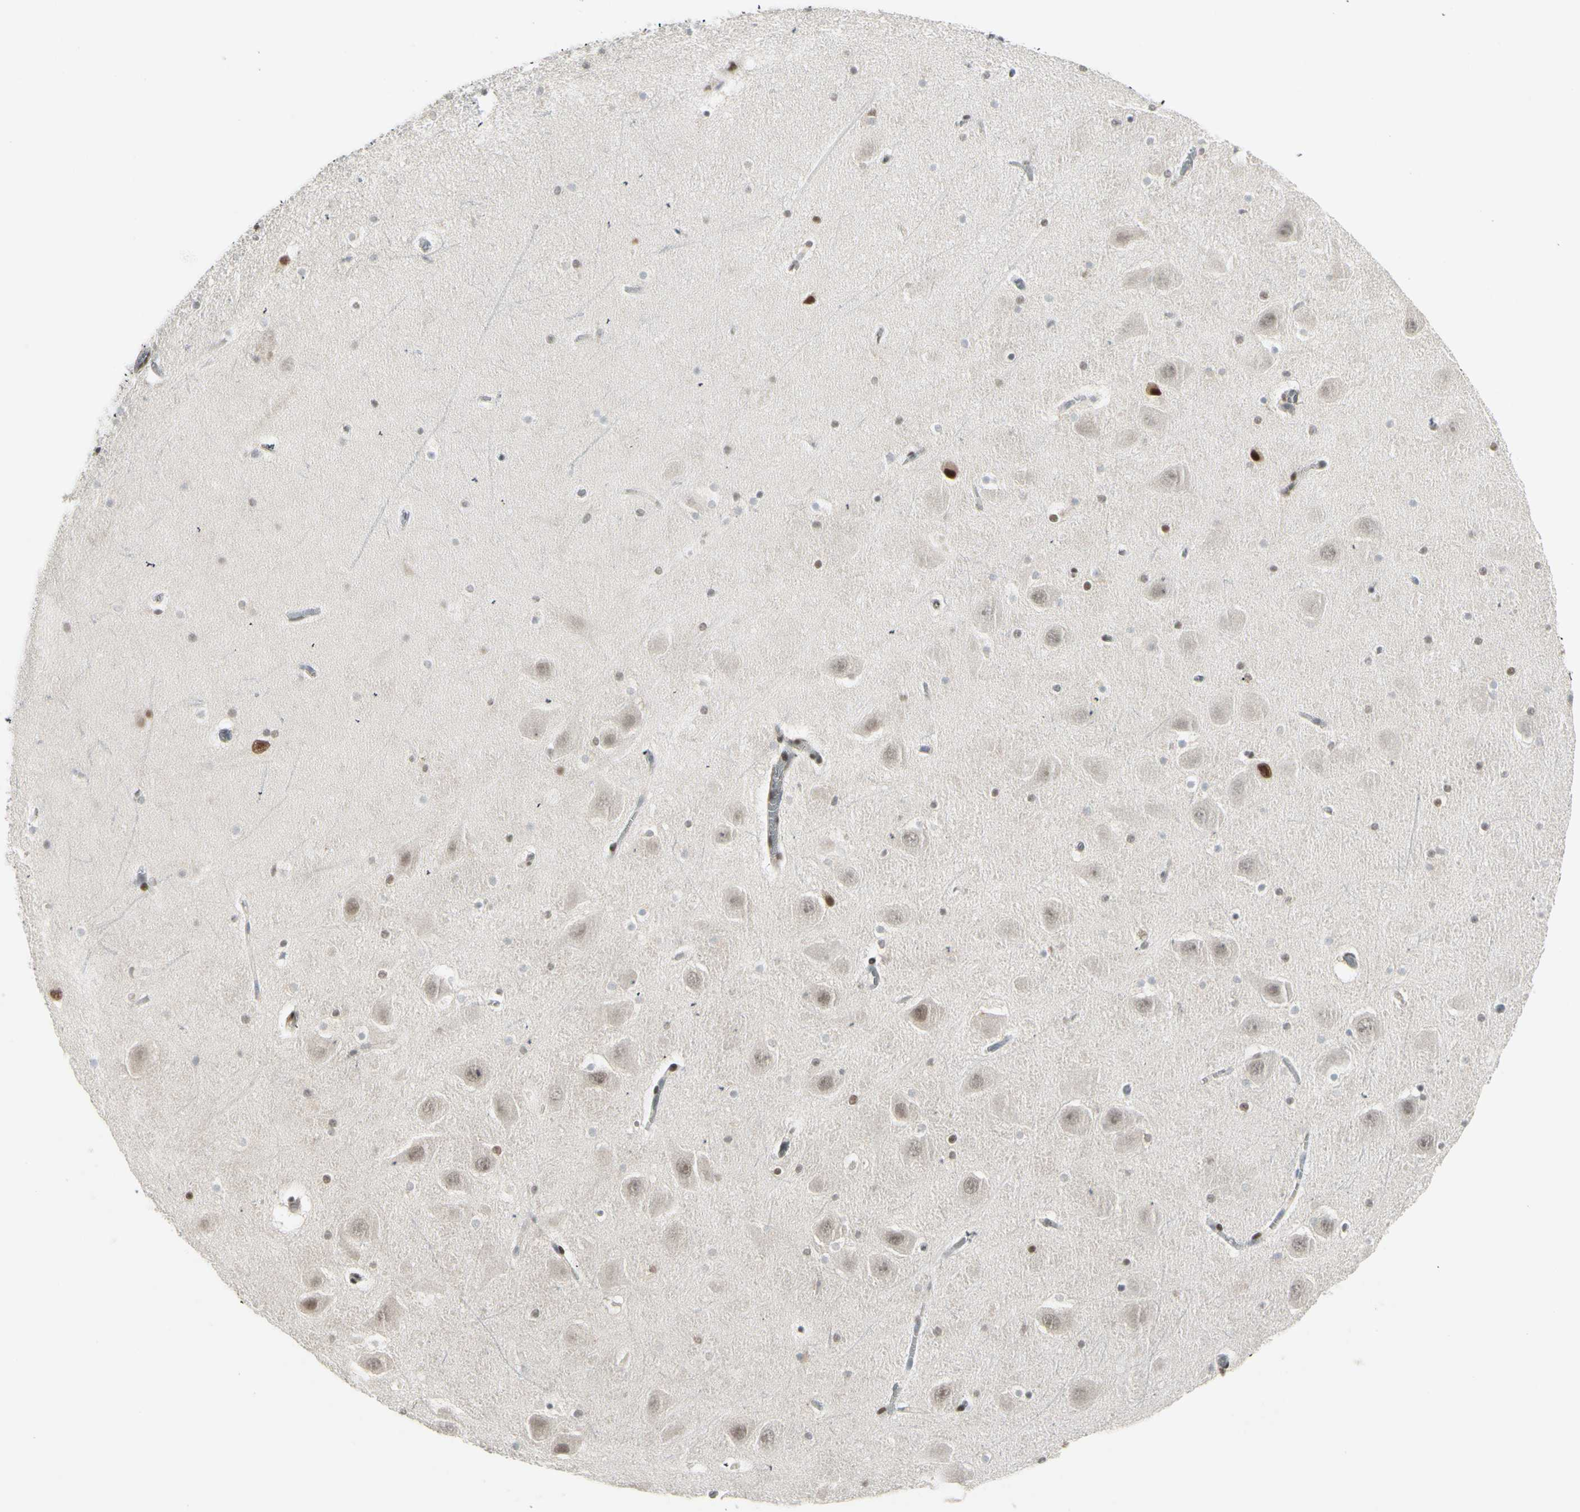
{"staining": {"intensity": "moderate", "quantity": ">75%", "location": "nuclear"}, "tissue": "hippocampus", "cell_type": "Glial cells", "image_type": "normal", "snomed": [{"axis": "morphology", "description": "Normal tissue, NOS"}, {"axis": "topography", "description": "Hippocampus"}], "caption": "Hippocampus was stained to show a protein in brown. There is medium levels of moderate nuclear positivity in approximately >75% of glial cells. The staining is performed using DAB (3,3'-diaminobenzidine) brown chromogen to label protein expression. The nuclei are counter-stained blue using hematoxylin.", "gene": "CHAMP1", "patient": {"sex": "male", "age": 45}}